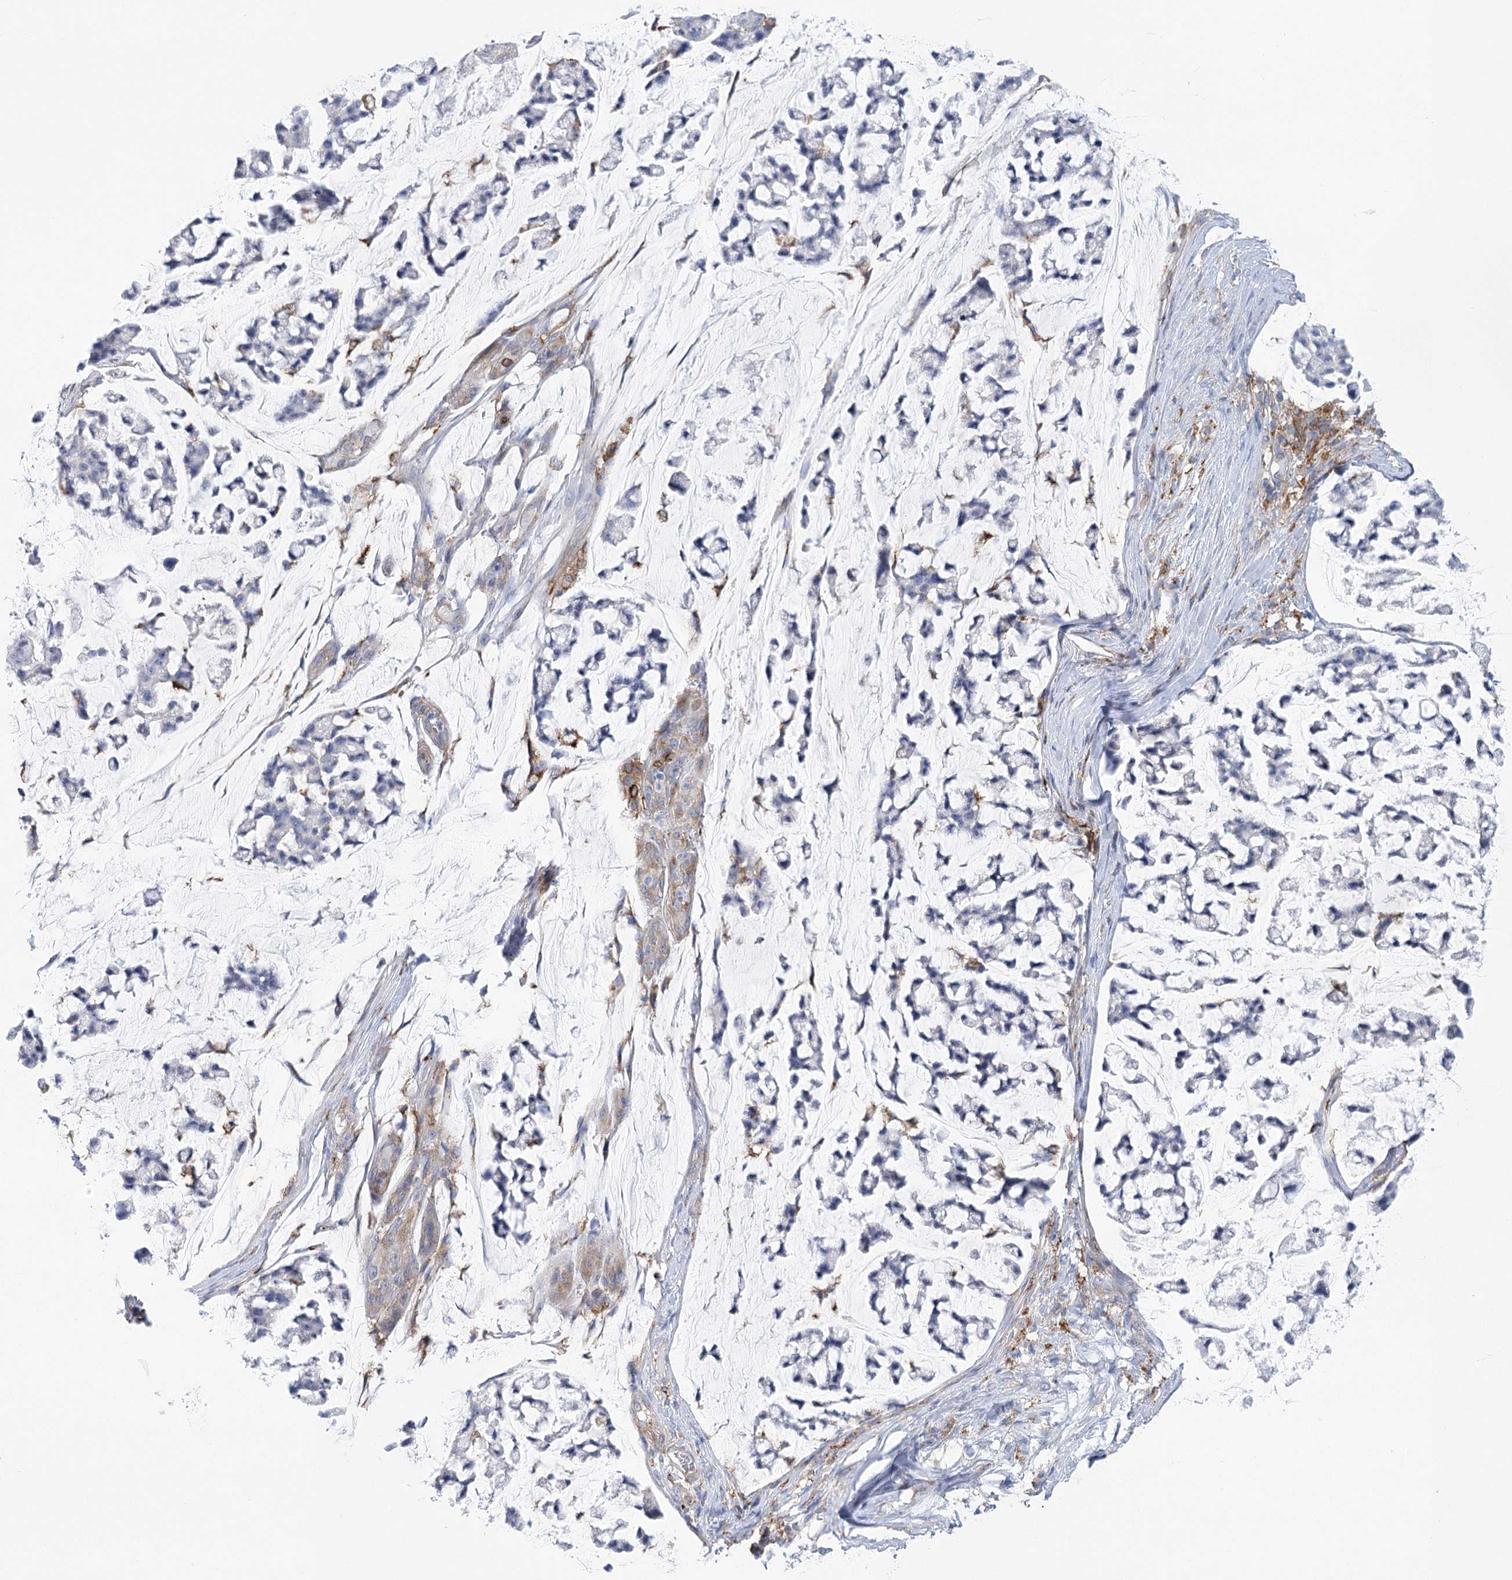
{"staining": {"intensity": "negative", "quantity": "none", "location": "none"}, "tissue": "stomach cancer", "cell_type": "Tumor cells", "image_type": "cancer", "snomed": [{"axis": "morphology", "description": "Adenocarcinoma, NOS"}, {"axis": "topography", "description": "Stomach, lower"}], "caption": "A histopathology image of stomach cancer stained for a protein exhibits no brown staining in tumor cells. (DAB (3,3'-diaminobenzidine) immunohistochemistry (IHC) with hematoxylin counter stain).", "gene": "CCDC88A", "patient": {"sex": "male", "age": 67}}